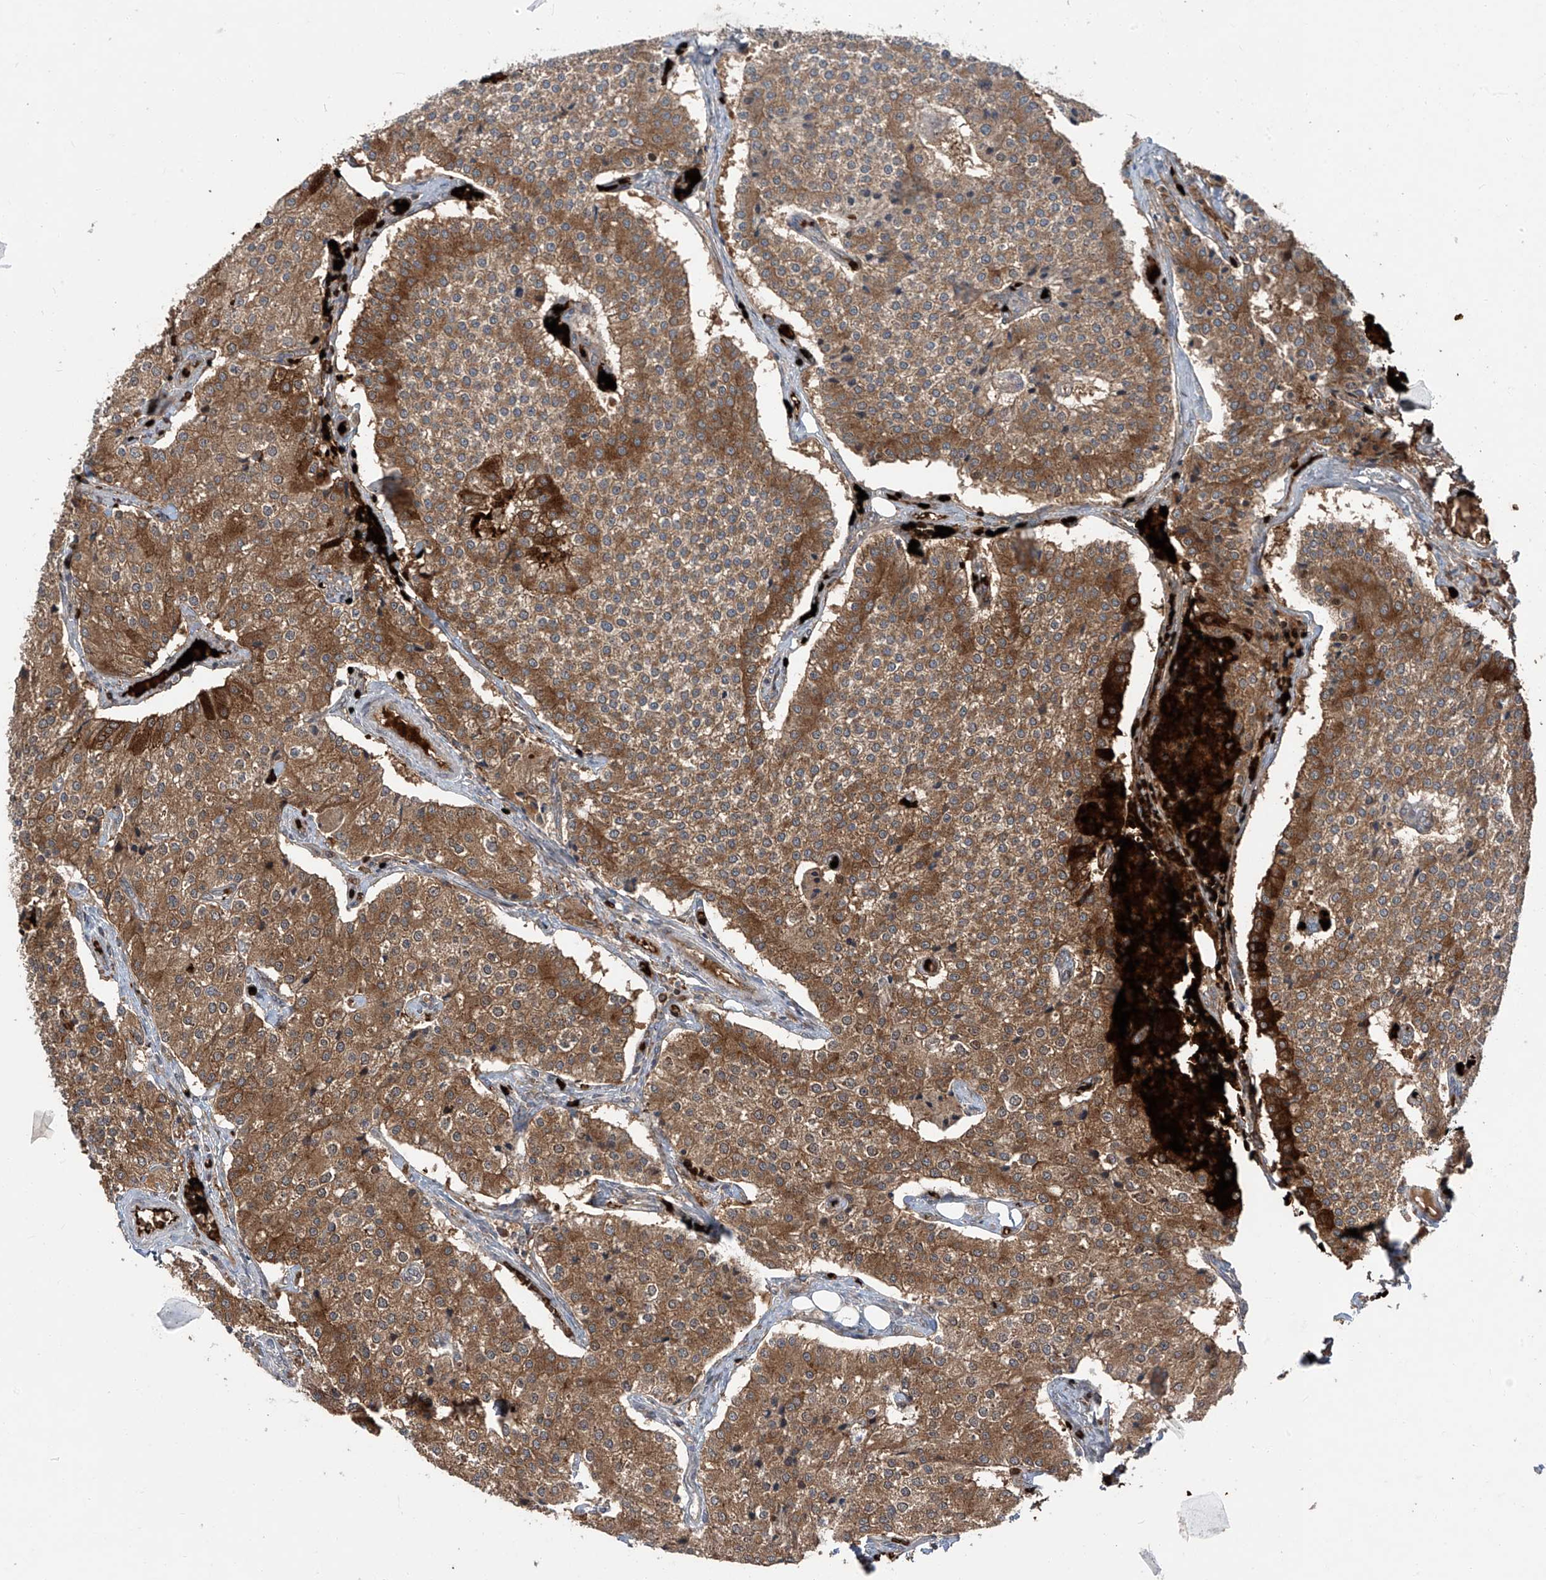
{"staining": {"intensity": "moderate", "quantity": ">75%", "location": "cytoplasmic/membranous"}, "tissue": "carcinoid", "cell_type": "Tumor cells", "image_type": "cancer", "snomed": [{"axis": "morphology", "description": "Carcinoid, malignant, NOS"}, {"axis": "topography", "description": "Colon"}], "caption": "Protein staining displays moderate cytoplasmic/membranous staining in about >75% of tumor cells in malignant carcinoid. (brown staining indicates protein expression, while blue staining denotes nuclei).", "gene": "ZDHHC9", "patient": {"sex": "female", "age": 52}}